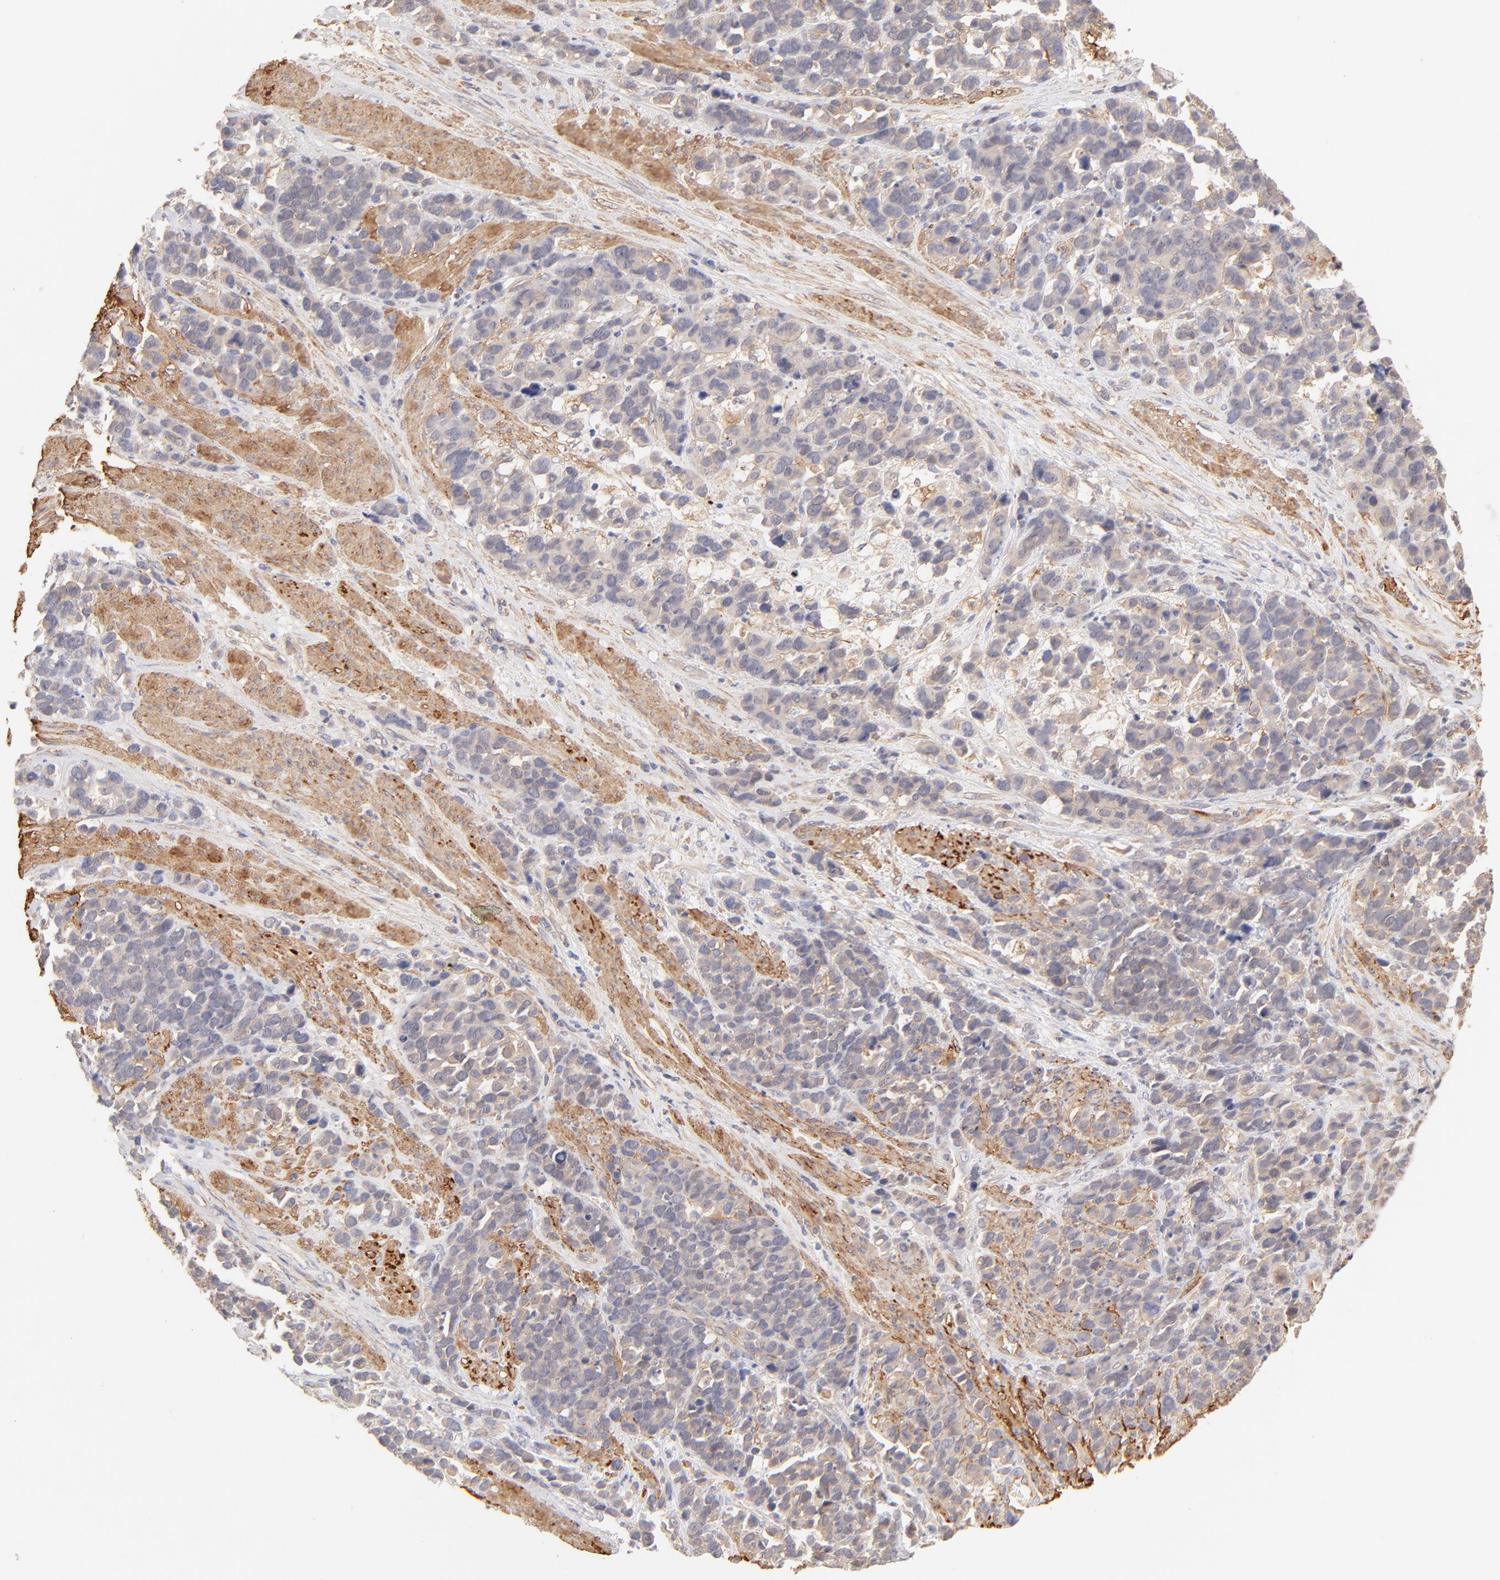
{"staining": {"intensity": "weak", "quantity": ">75%", "location": "cytoplasmic/membranous"}, "tissue": "stomach cancer", "cell_type": "Tumor cells", "image_type": "cancer", "snomed": [{"axis": "morphology", "description": "Adenocarcinoma, NOS"}, {"axis": "topography", "description": "Stomach, upper"}], "caption": "Weak cytoplasmic/membranous expression for a protein is appreciated in approximately >75% of tumor cells of stomach cancer (adenocarcinoma) using IHC.", "gene": "LDLRAP1", "patient": {"sex": "male", "age": 71}}